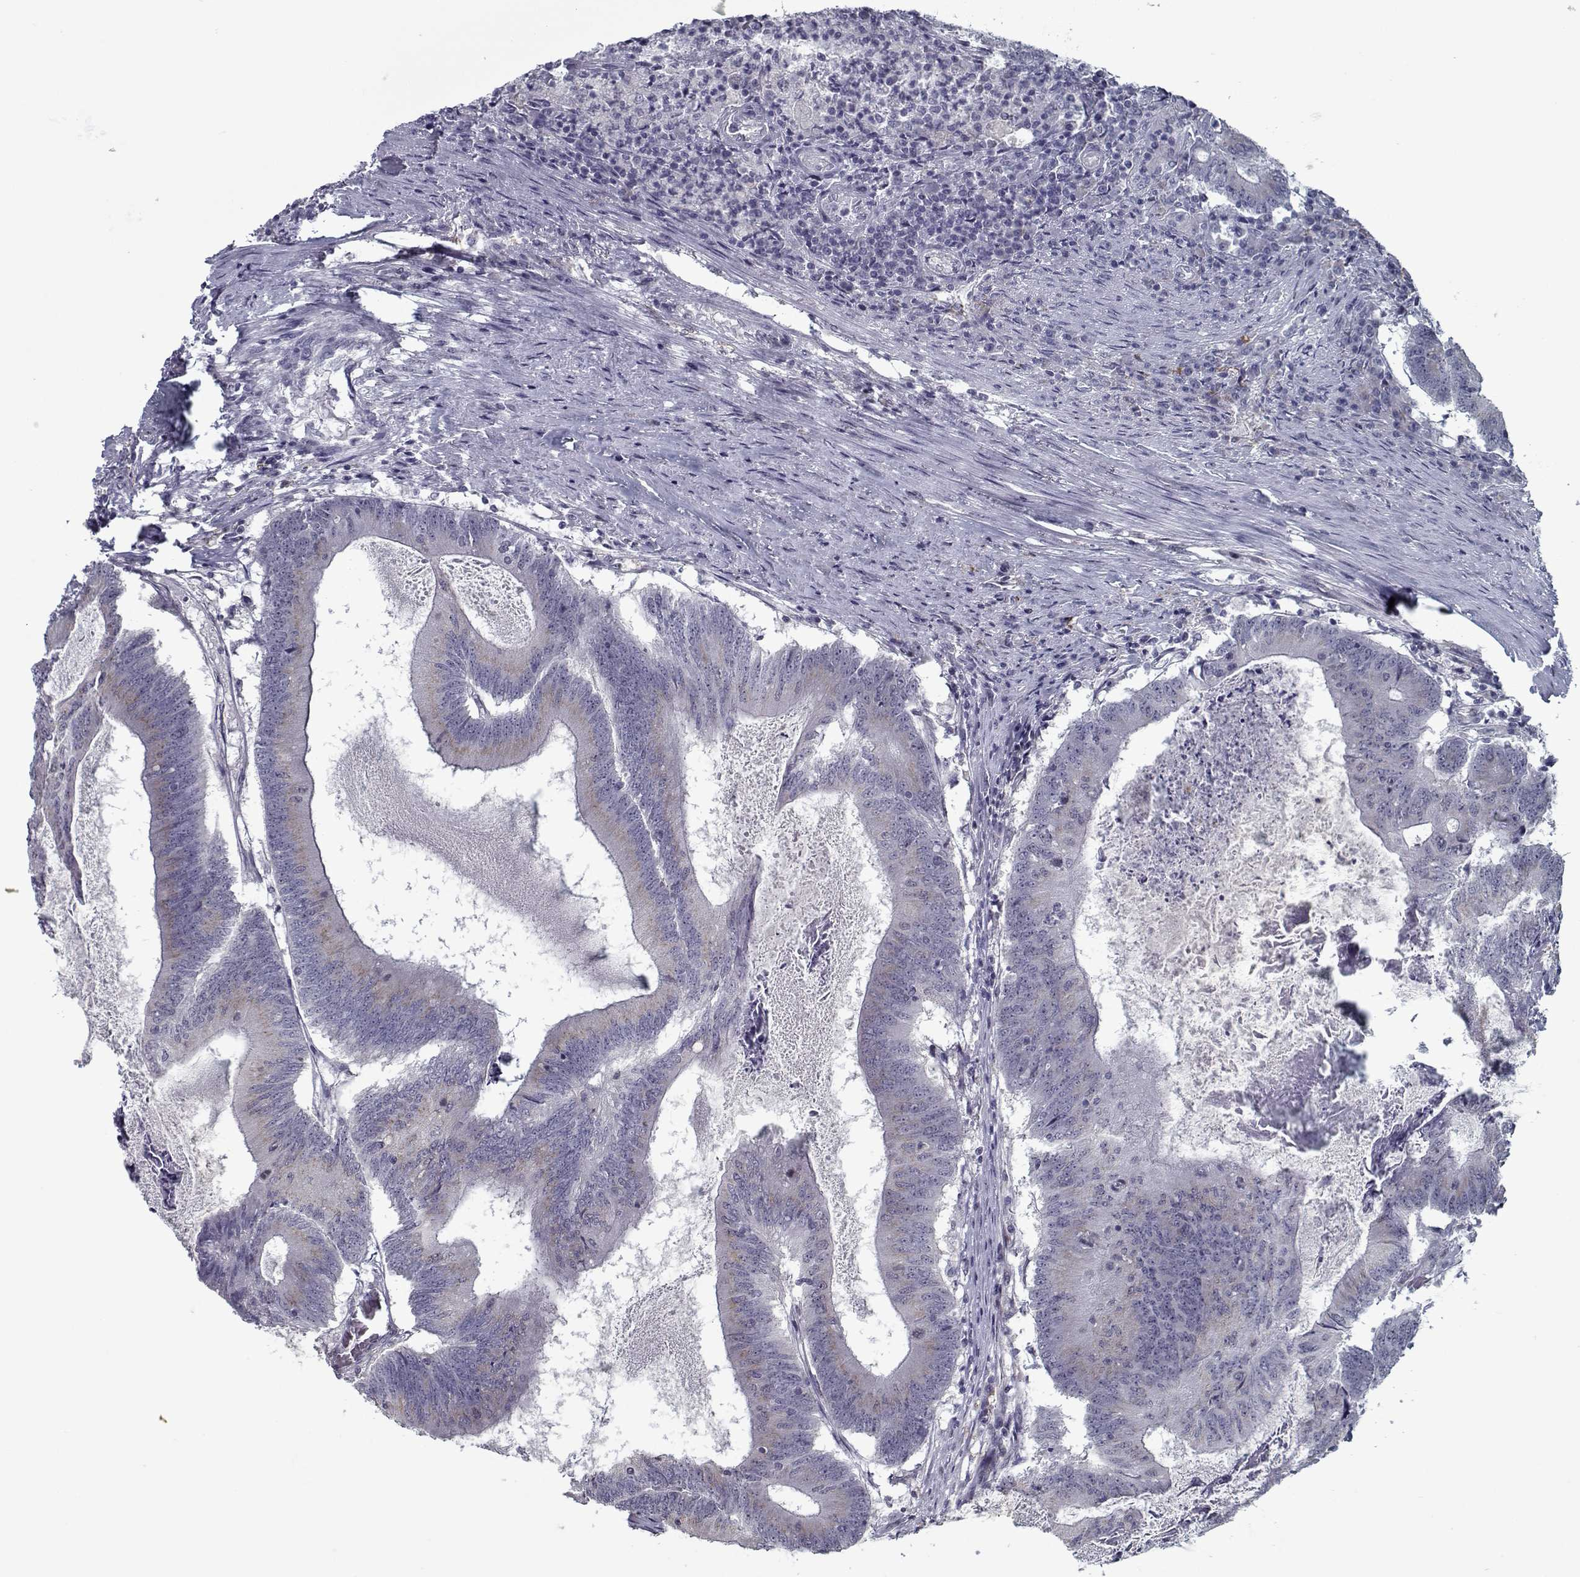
{"staining": {"intensity": "weak", "quantity": "25%-75%", "location": "cytoplasmic/membranous"}, "tissue": "colorectal cancer", "cell_type": "Tumor cells", "image_type": "cancer", "snomed": [{"axis": "morphology", "description": "Adenocarcinoma, NOS"}, {"axis": "topography", "description": "Colon"}], "caption": "Immunohistochemical staining of human adenocarcinoma (colorectal) shows low levels of weak cytoplasmic/membranous expression in approximately 25%-75% of tumor cells. The protein is stained brown, and the nuclei are stained in blue (DAB (3,3'-diaminobenzidine) IHC with brightfield microscopy, high magnification).", "gene": "SEC16B", "patient": {"sex": "female", "age": 70}}